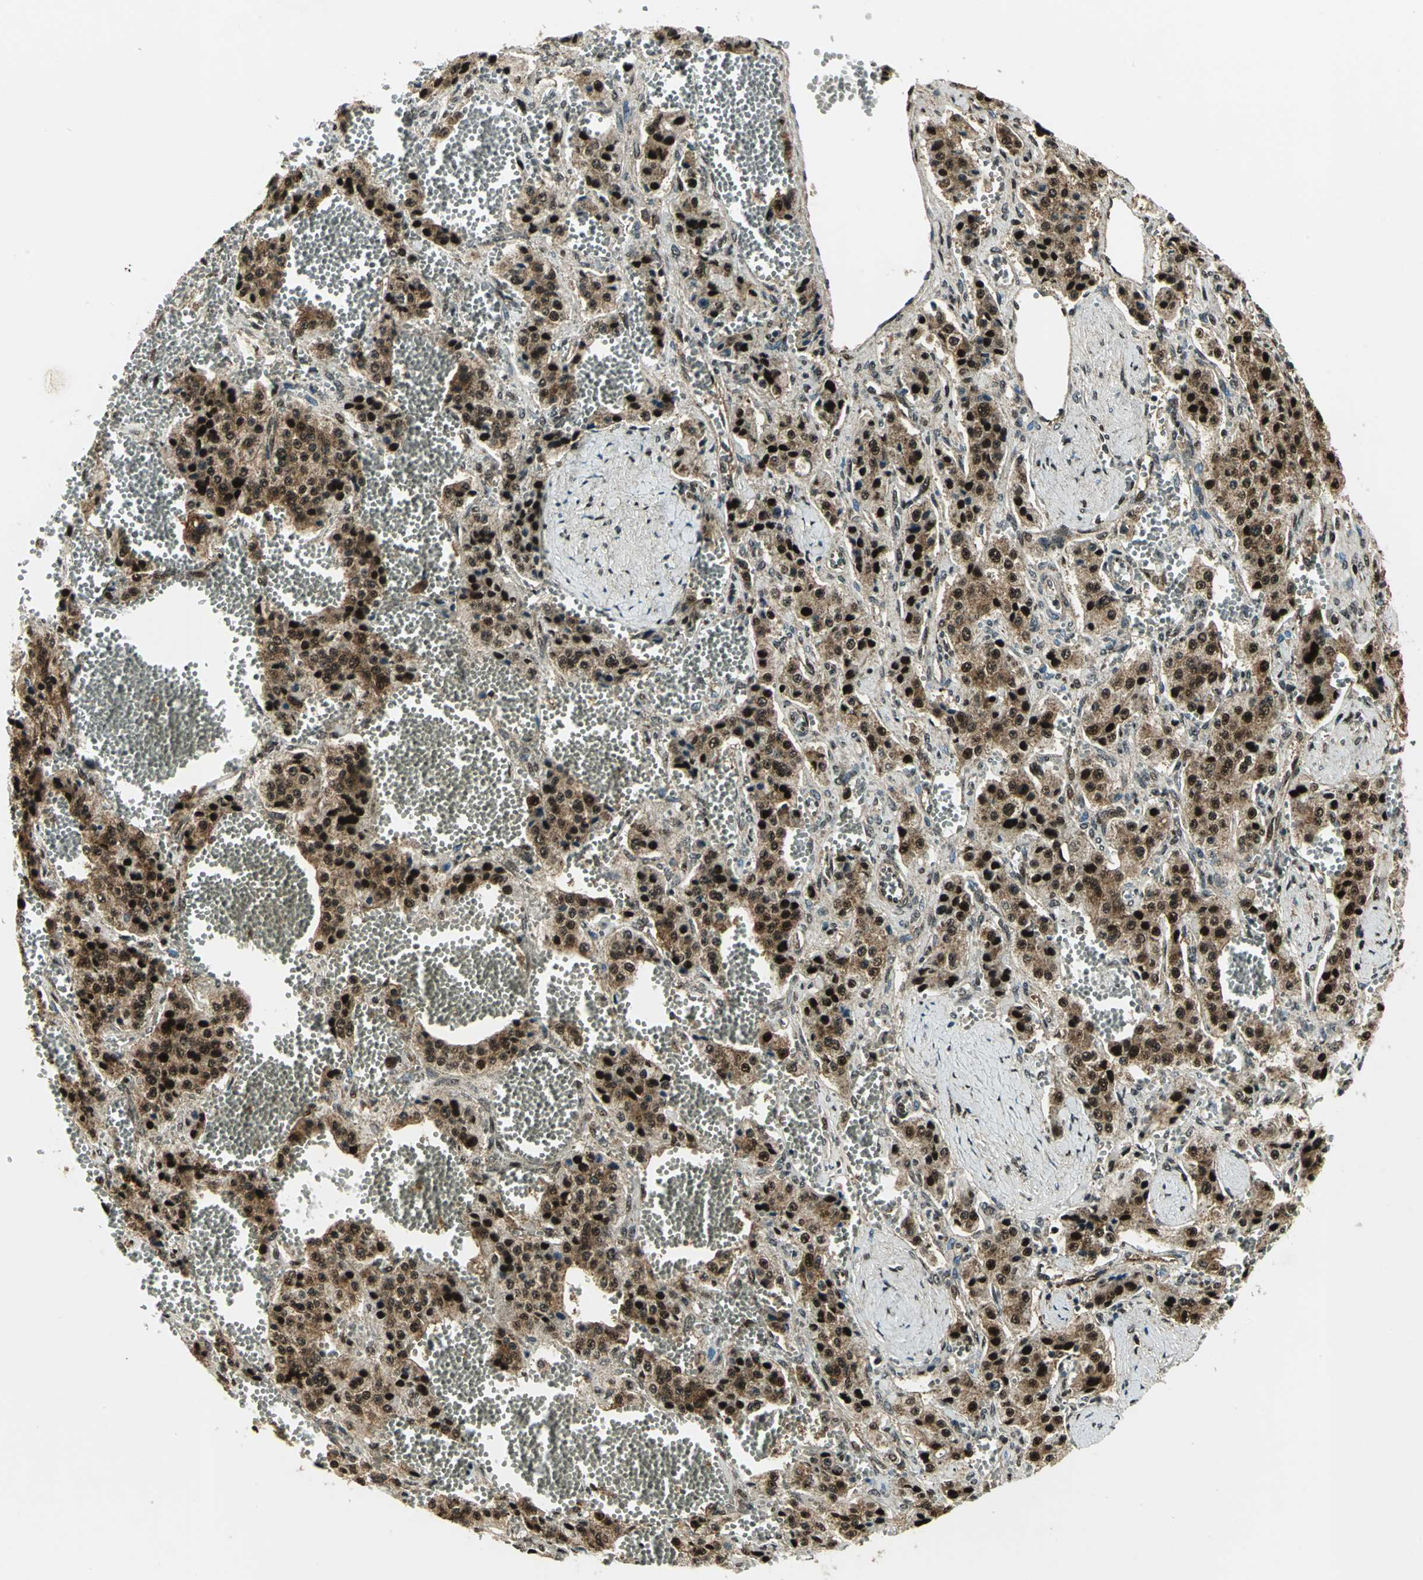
{"staining": {"intensity": "strong", "quantity": ">75%", "location": "cytoplasmic/membranous,nuclear"}, "tissue": "carcinoid", "cell_type": "Tumor cells", "image_type": "cancer", "snomed": [{"axis": "morphology", "description": "Carcinoid, malignant, NOS"}, {"axis": "topography", "description": "Small intestine"}], "caption": "A brown stain labels strong cytoplasmic/membranous and nuclear positivity of a protein in human malignant carcinoid tumor cells.", "gene": "COPS5", "patient": {"sex": "male", "age": 52}}